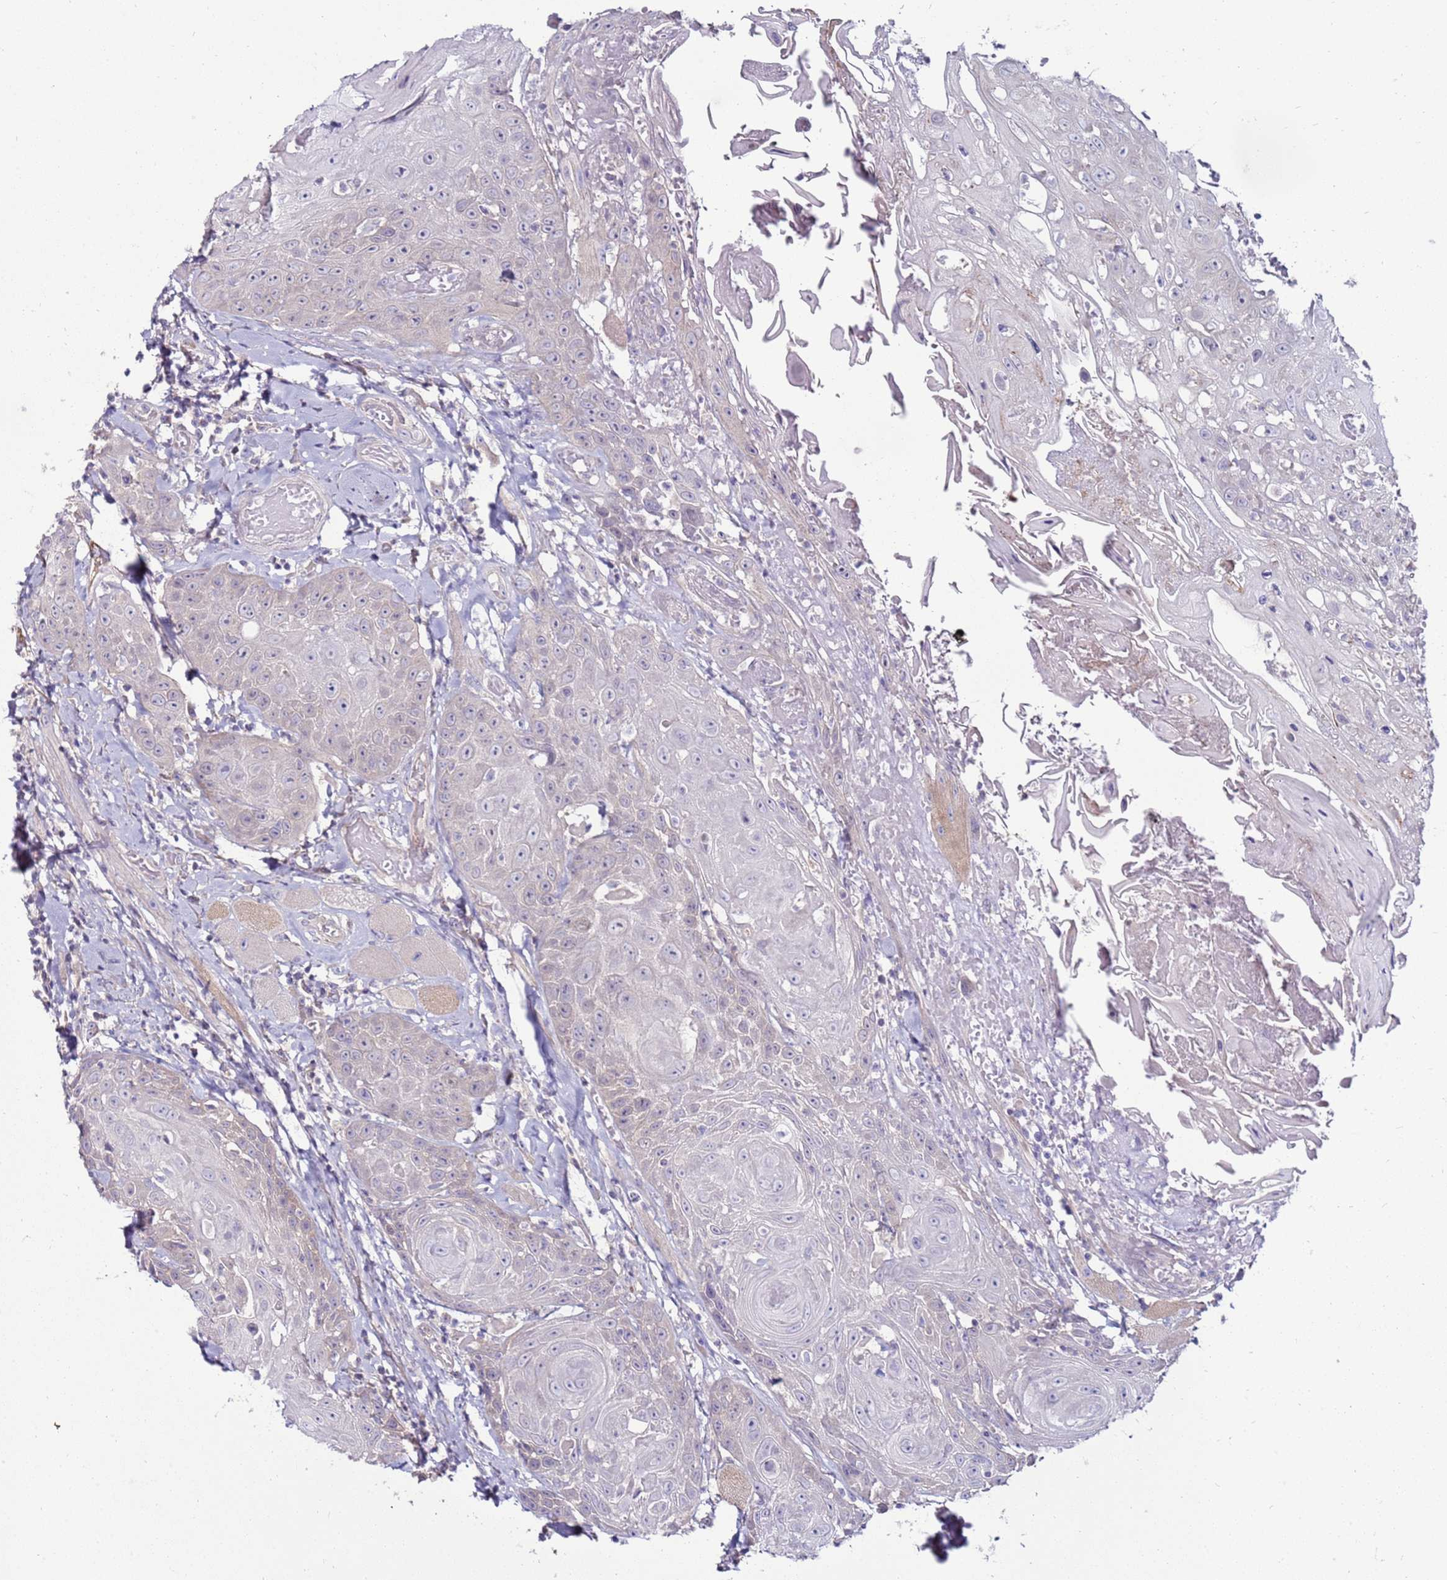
{"staining": {"intensity": "negative", "quantity": "none", "location": "none"}, "tissue": "head and neck cancer", "cell_type": "Tumor cells", "image_type": "cancer", "snomed": [{"axis": "morphology", "description": "Squamous cell carcinoma, NOS"}, {"axis": "topography", "description": "Head-Neck"}], "caption": "Immunohistochemical staining of human head and neck squamous cell carcinoma shows no significant expression in tumor cells.", "gene": "GPN3", "patient": {"sex": "female", "age": 59}}